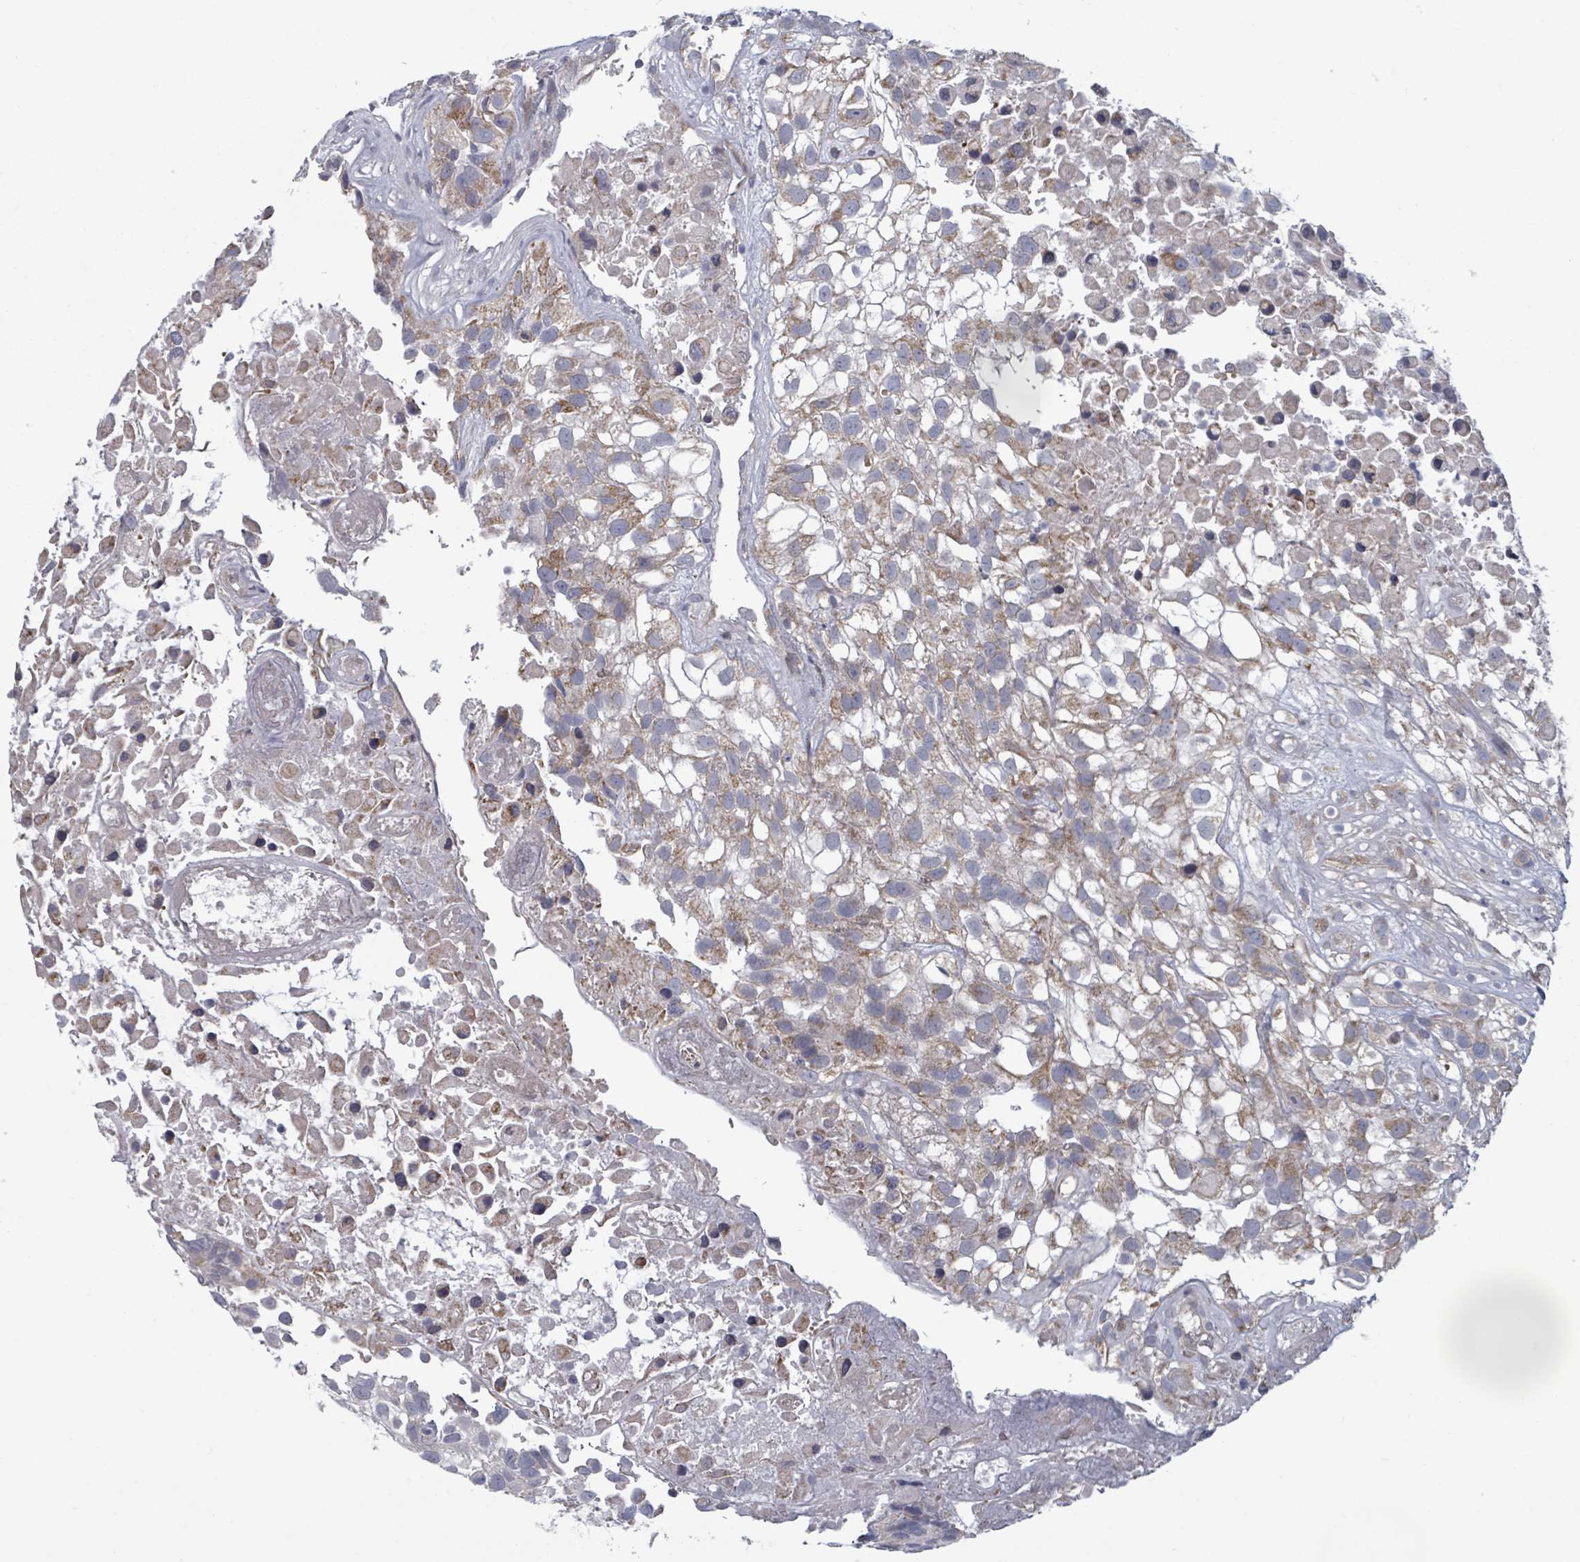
{"staining": {"intensity": "moderate", "quantity": ">75%", "location": "cytoplasmic/membranous"}, "tissue": "urothelial cancer", "cell_type": "Tumor cells", "image_type": "cancer", "snomed": [{"axis": "morphology", "description": "Urothelial carcinoma, High grade"}, {"axis": "topography", "description": "Urinary bladder"}], "caption": "Immunohistochemistry (IHC) of human urothelial cancer exhibits medium levels of moderate cytoplasmic/membranous expression in approximately >75% of tumor cells. (DAB (3,3'-diaminobenzidine) = brown stain, brightfield microscopy at high magnification).", "gene": "FKBP1A", "patient": {"sex": "male", "age": 56}}